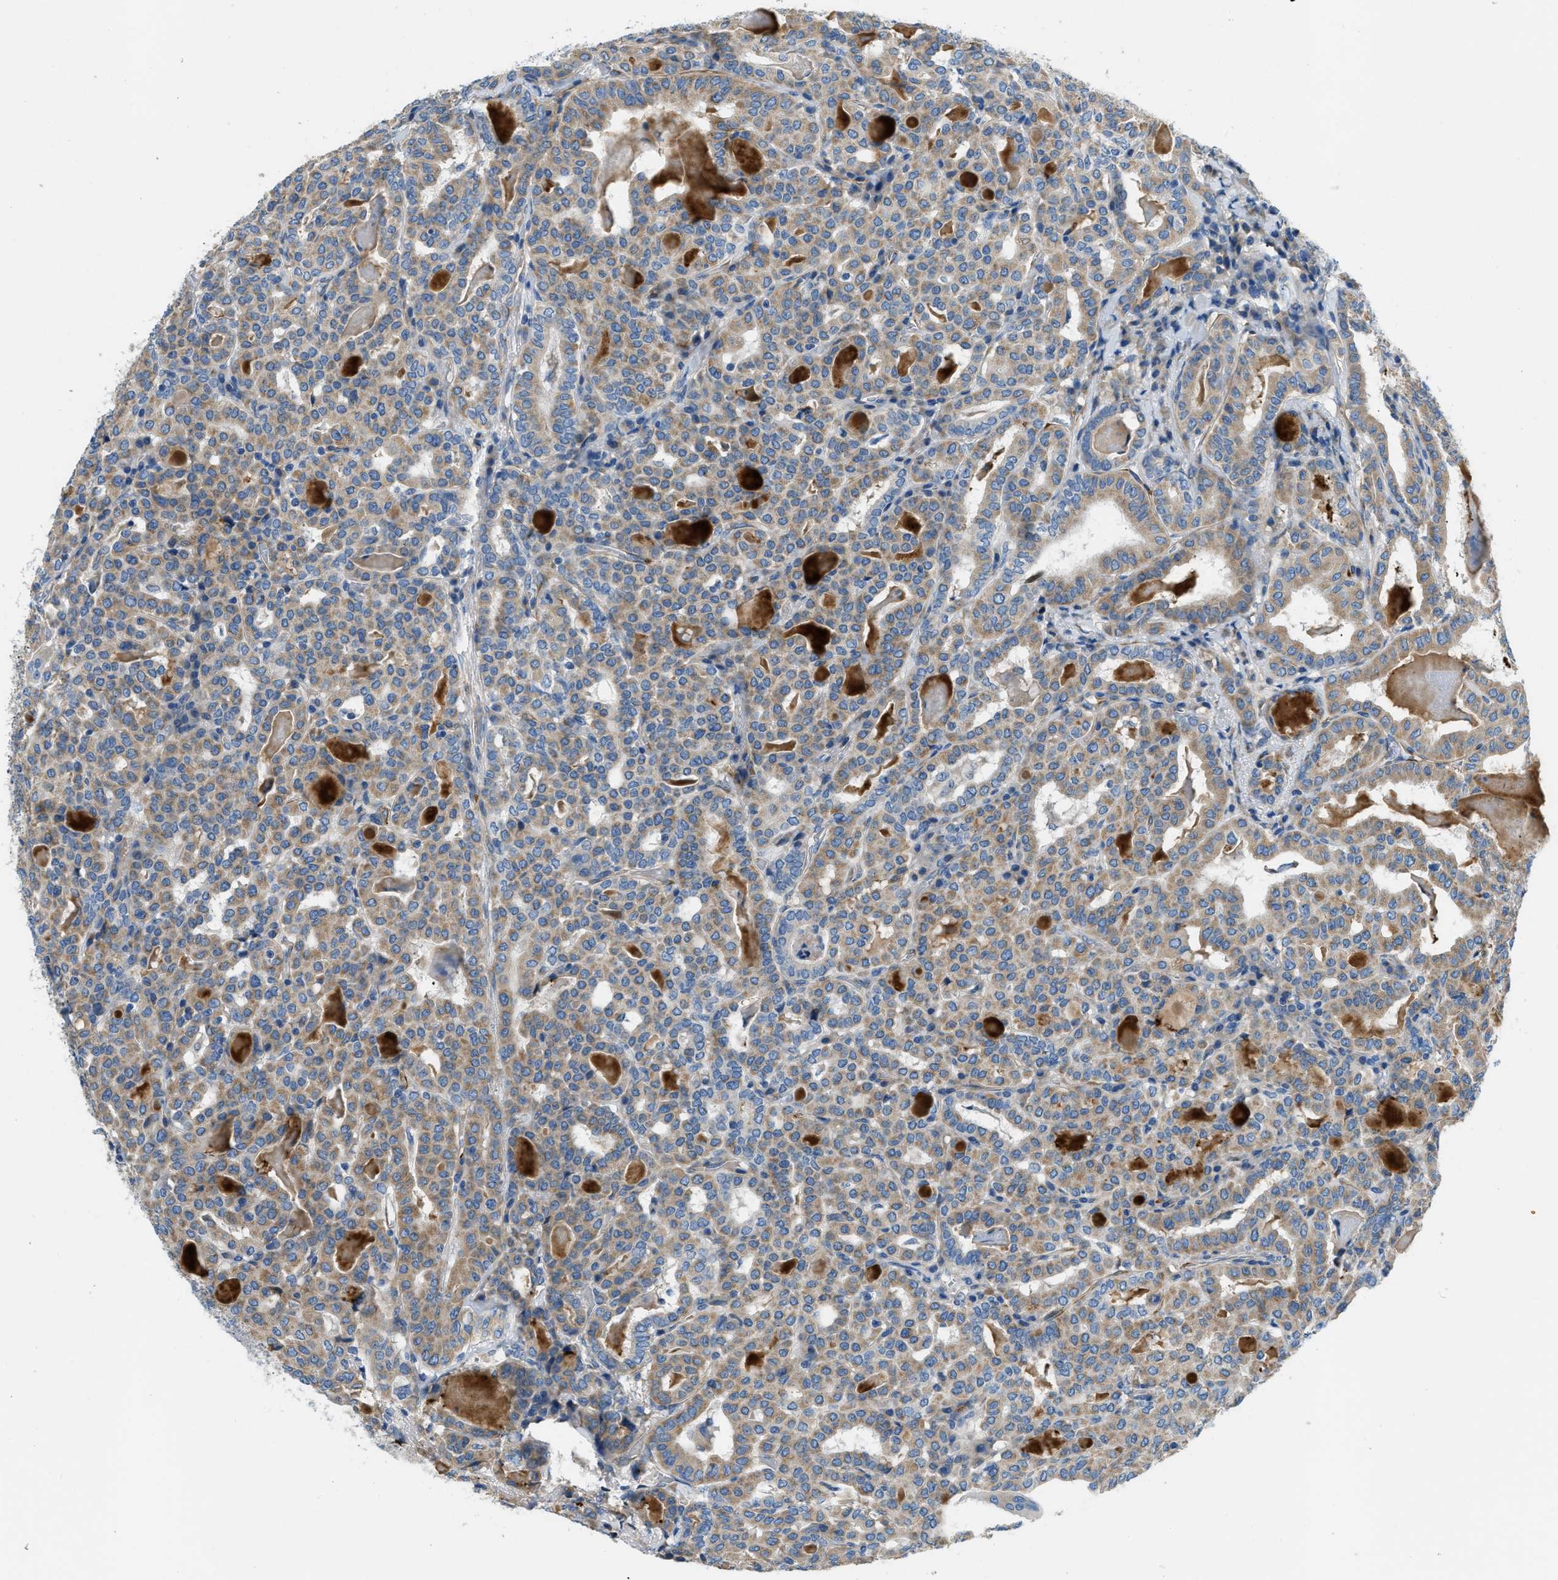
{"staining": {"intensity": "moderate", "quantity": ">75%", "location": "cytoplasmic/membranous"}, "tissue": "thyroid cancer", "cell_type": "Tumor cells", "image_type": "cancer", "snomed": [{"axis": "morphology", "description": "Papillary adenocarcinoma, NOS"}, {"axis": "topography", "description": "Thyroid gland"}], "caption": "Immunohistochemical staining of papillary adenocarcinoma (thyroid) reveals medium levels of moderate cytoplasmic/membranous expression in about >75% of tumor cells.", "gene": "COL15A1", "patient": {"sex": "female", "age": 42}}